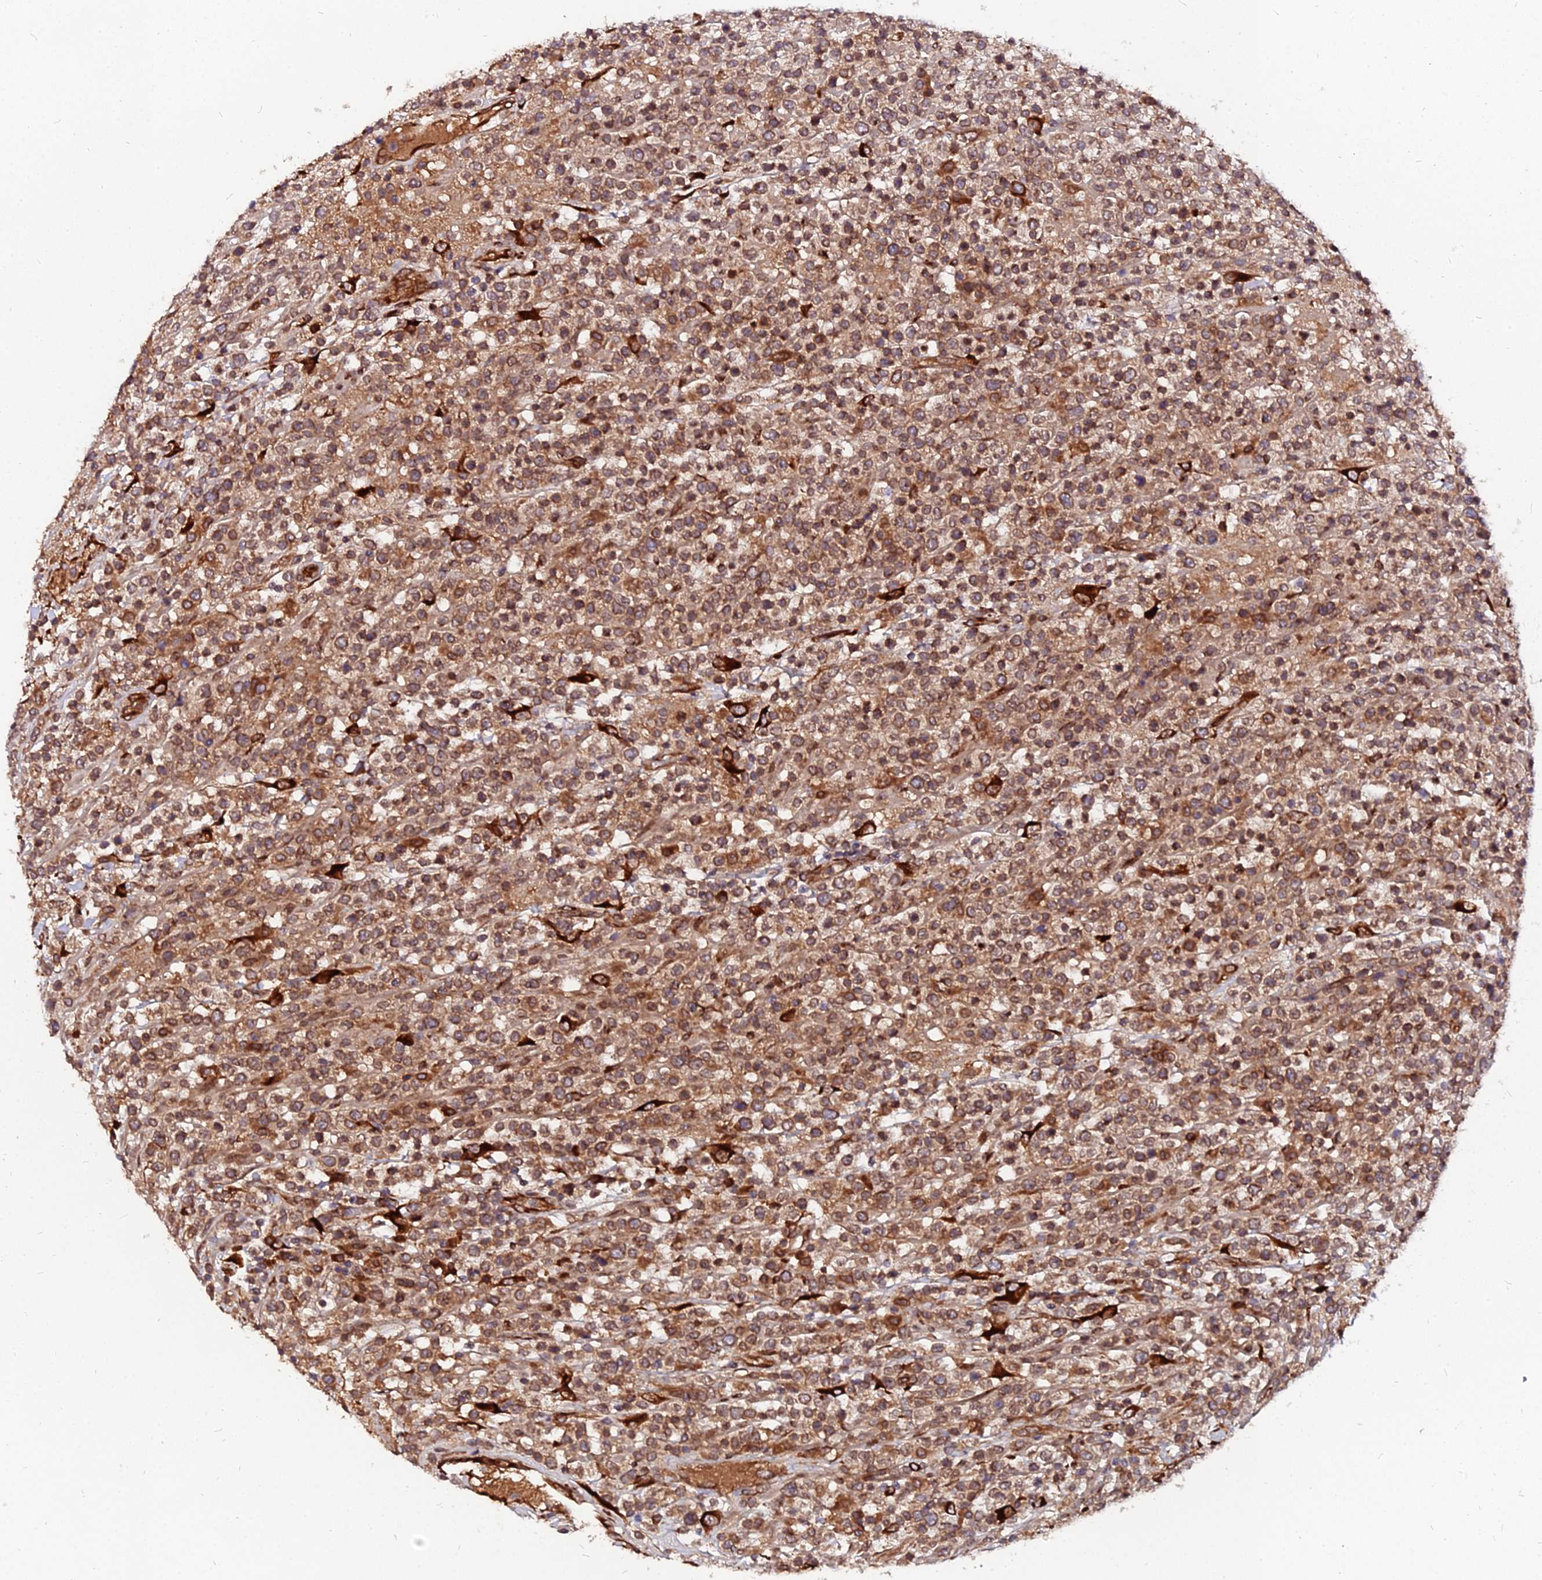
{"staining": {"intensity": "moderate", "quantity": ">75%", "location": "cytoplasmic/membranous"}, "tissue": "lymphoma", "cell_type": "Tumor cells", "image_type": "cancer", "snomed": [{"axis": "morphology", "description": "Malignant lymphoma, non-Hodgkin's type, High grade"}, {"axis": "topography", "description": "Colon"}], "caption": "Protein expression analysis of human lymphoma reveals moderate cytoplasmic/membranous staining in about >75% of tumor cells.", "gene": "PDE4D", "patient": {"sex": "female", "age": 53}}